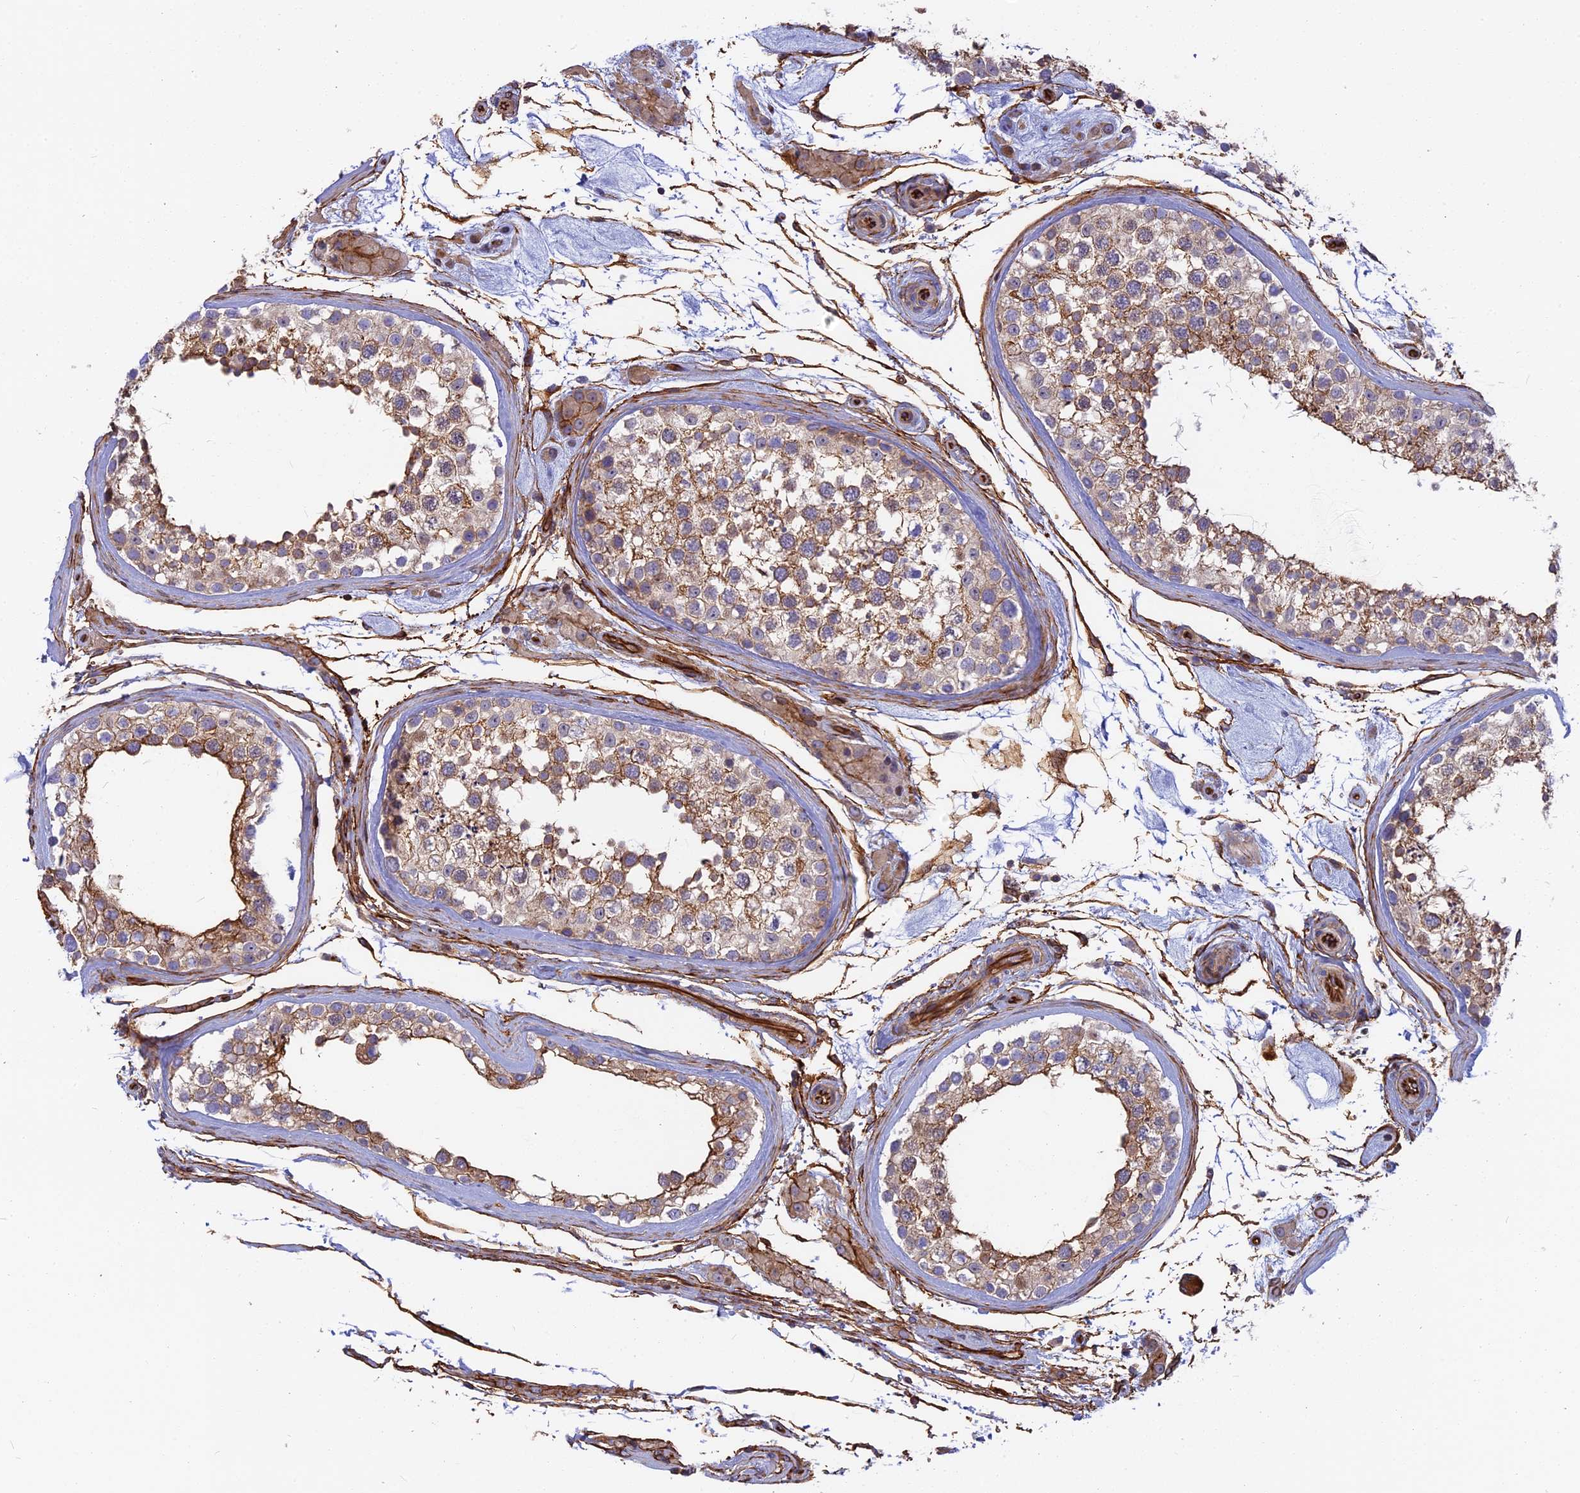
{"staining": {"intensity": "moderate", "quantity": "25%-75%", "location": "cytoplasmic/membranous"}, "tissue": "testis", "cell_type": "Cells in seminiferous ducts", "image_type": "normal", "snomed": [{"axis": "morphology", "description": "Normal tissue, NOS"}, {"axis": "topography", "description": "Testis"}], "caption": "Human testis stained for a protein (brown) displays moderate cytoplasmic/membranous positive expression in about 25%-75% of cells in seminiferous ducts.", "gene": "CNBD2", "patient": {"sex": "male", "age": 46}}